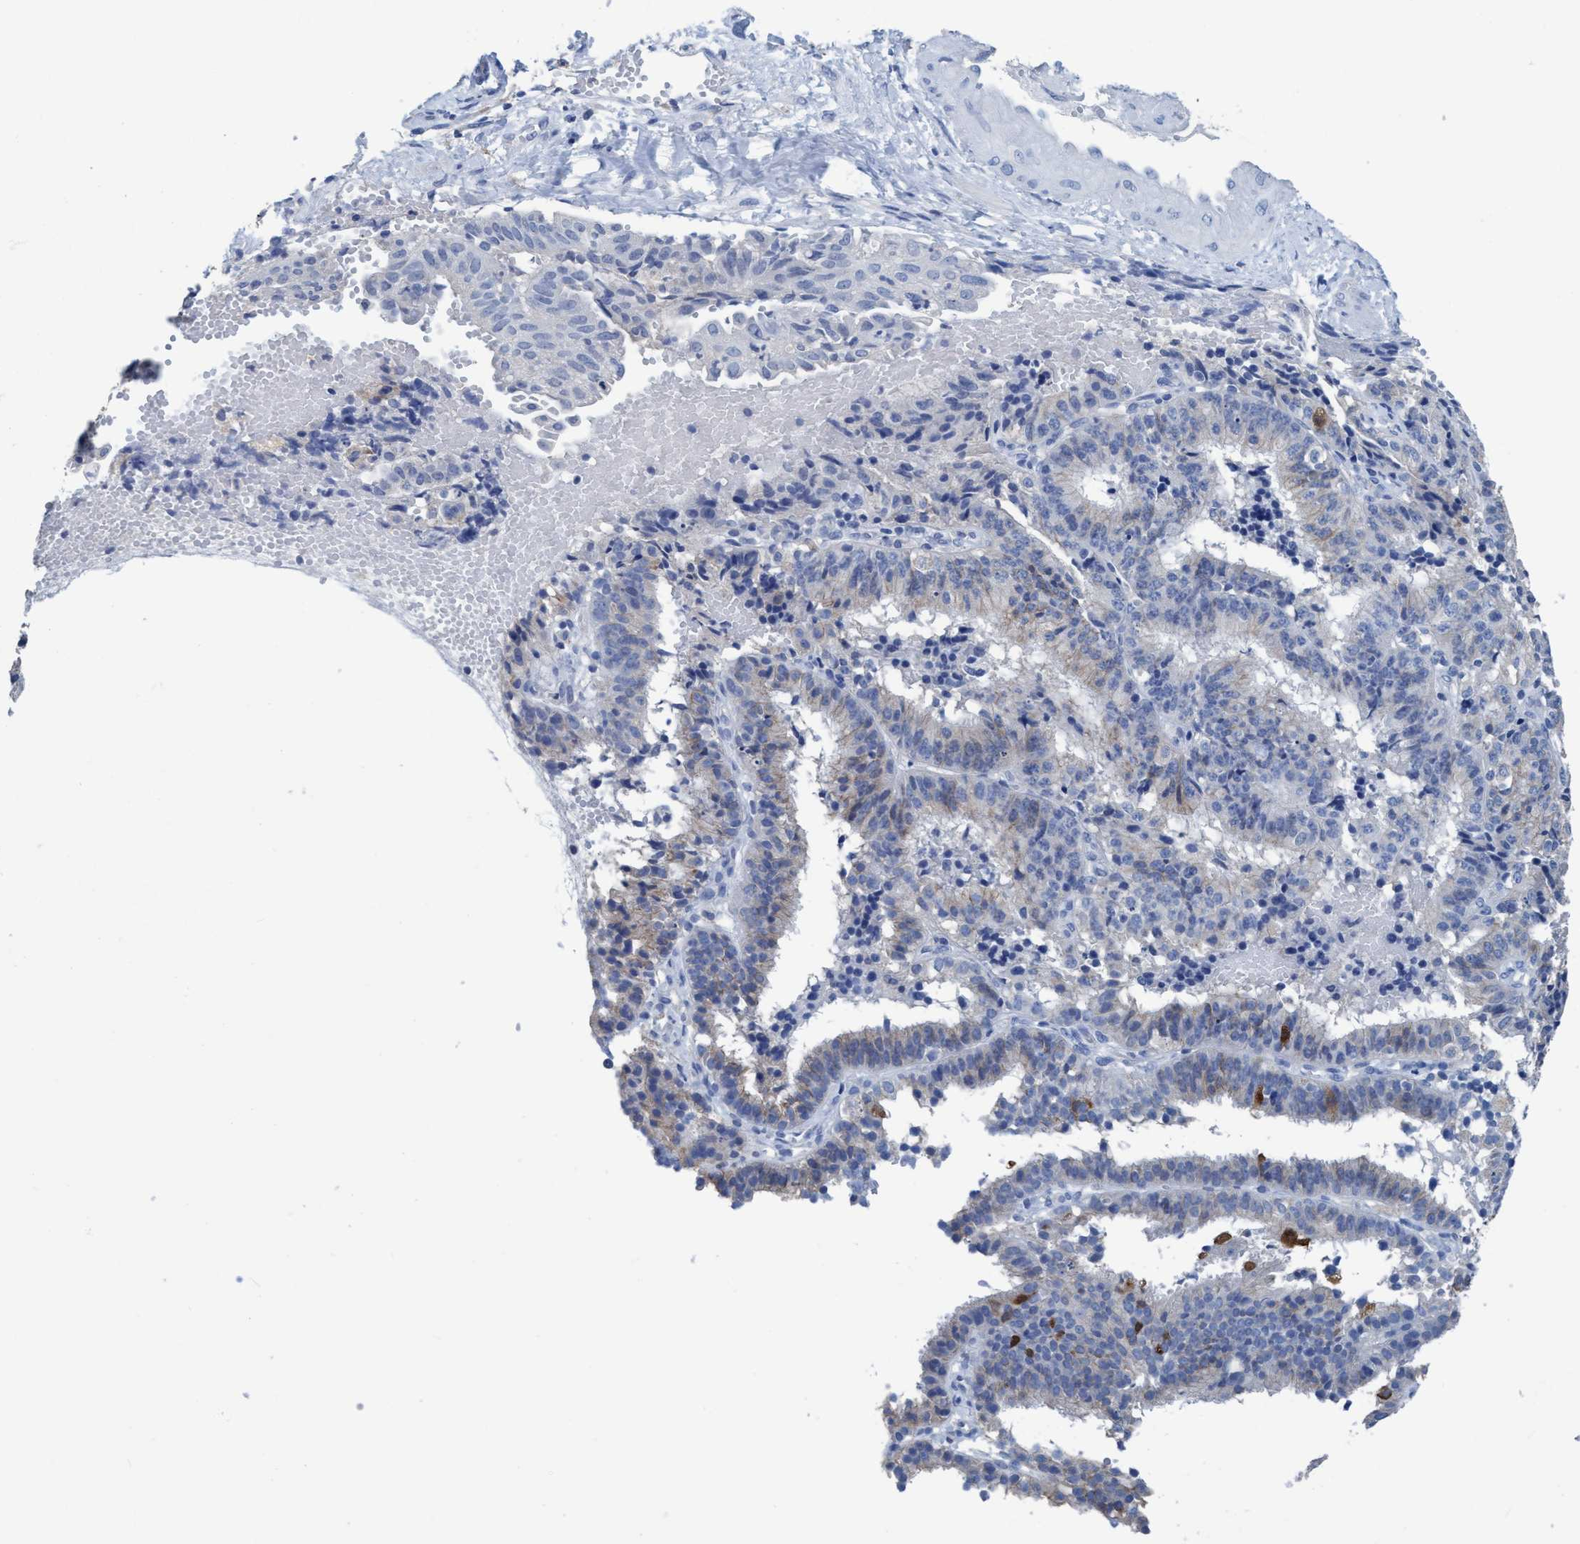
{"staining": {"intensity": "negative", "quantity": "none", "location": "none"}, "tissue": "endometrial cancer", "cell_type": "Tumor cells", "image_type": "cancer", "snomed": [{"axis": "morphology", "description": "Adenocarcinoma, NOS"}, {"axis": "topography", "description": "Endometrium"}], "caption": "Immunohistochemistry of human endometrial cancer (adenocarcinoma) reveals no positivity in tumor cells. The staining was performed using DAB (3,3'-diaminobenzidine) to visualize the protein expression in brown, while the nuclei were stained in blue with hematoxylin (Magnification: 20x).", "gene": "DNAI1", "patient": {"sex": "female", "age": 51}}